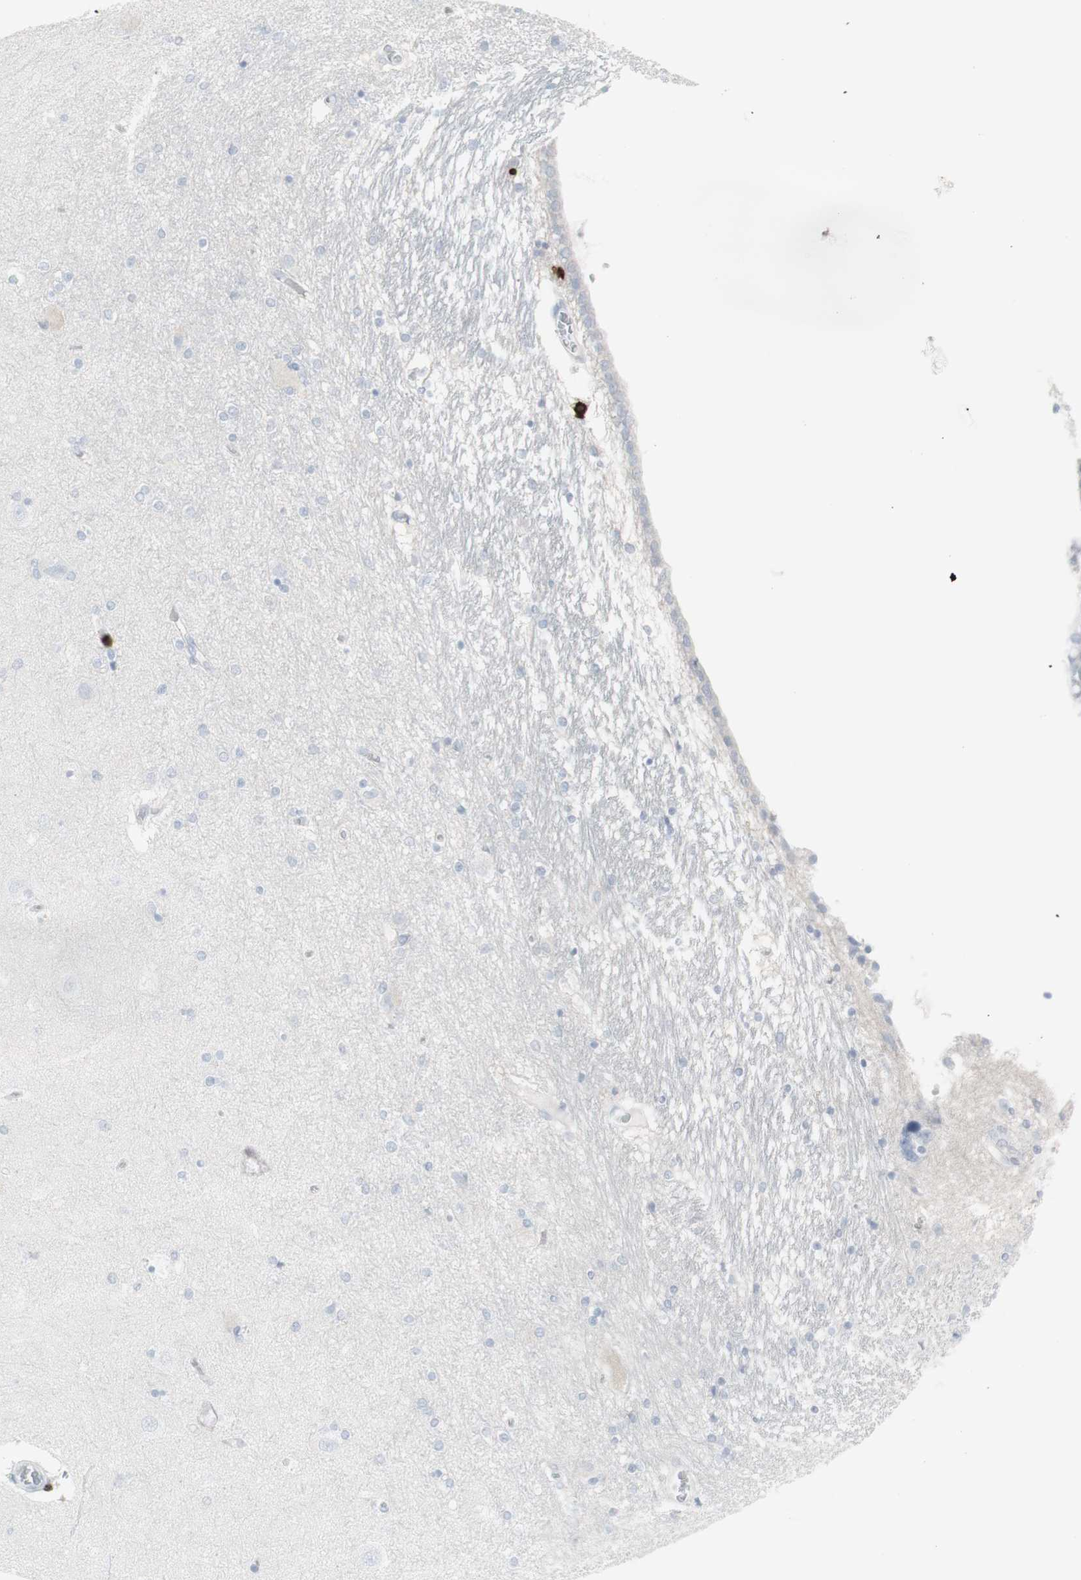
{"staining": {"intensity": "negative", "quantity": "none", "location": "none"}, "tissue": "hippocampus", "cell_type": "Glial cells", "image_type": "normal", "snomed": [{"axis": "morphology", "description": "Normal tissue, NOS"}, {"axis": "topography", "description": "Hippocampus"}], "caption": "Human hippocampus stained for a protein using IHC exhibits no staining in glial cells.", "gene": "CD247", "patient": {"sex": "female", "age": 54}}